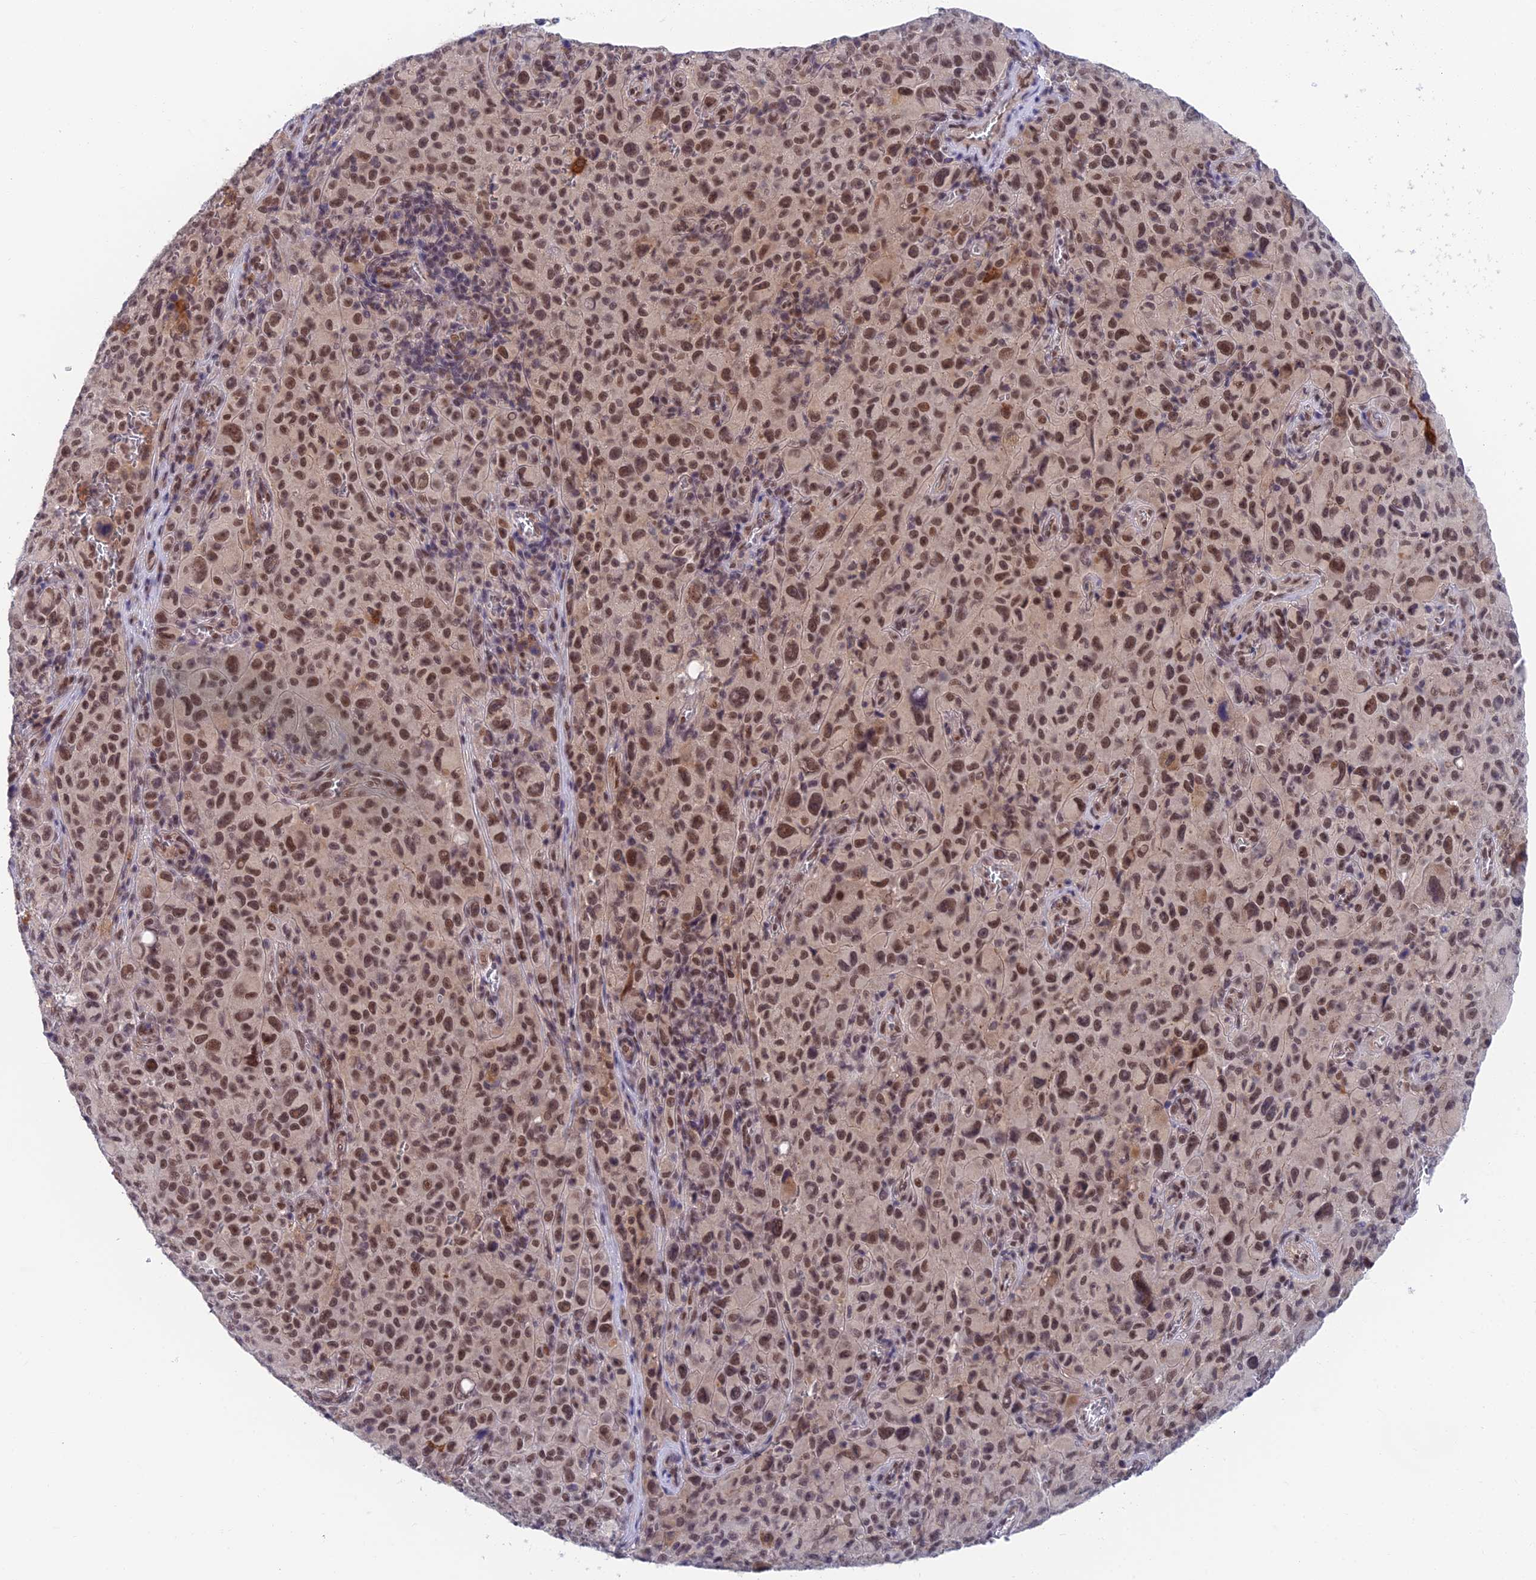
{"staining": {"intensity": "moderate", "quantity": ">75%", "location": "nuclear"}, "tissue": "melanoma", "cell_type": "Tumor cells", "image_type": "cancer", "snomed": [{"axis": "morphology", "description": "Malignant melanoma, NOS"}, {"axis": "topography", "description": "Skin"}], "caption": "Immunohistochemistry histopathology image of neoplastic tissue: melanoma stained using immunohistochemistry displays medium levels of moderate protein expression localized specifically in the nuclear of tumor cells, appearing as a nuclear brown color.", "gene": "NSMCE1", "patient": {"sex": "female", "age": 82}}